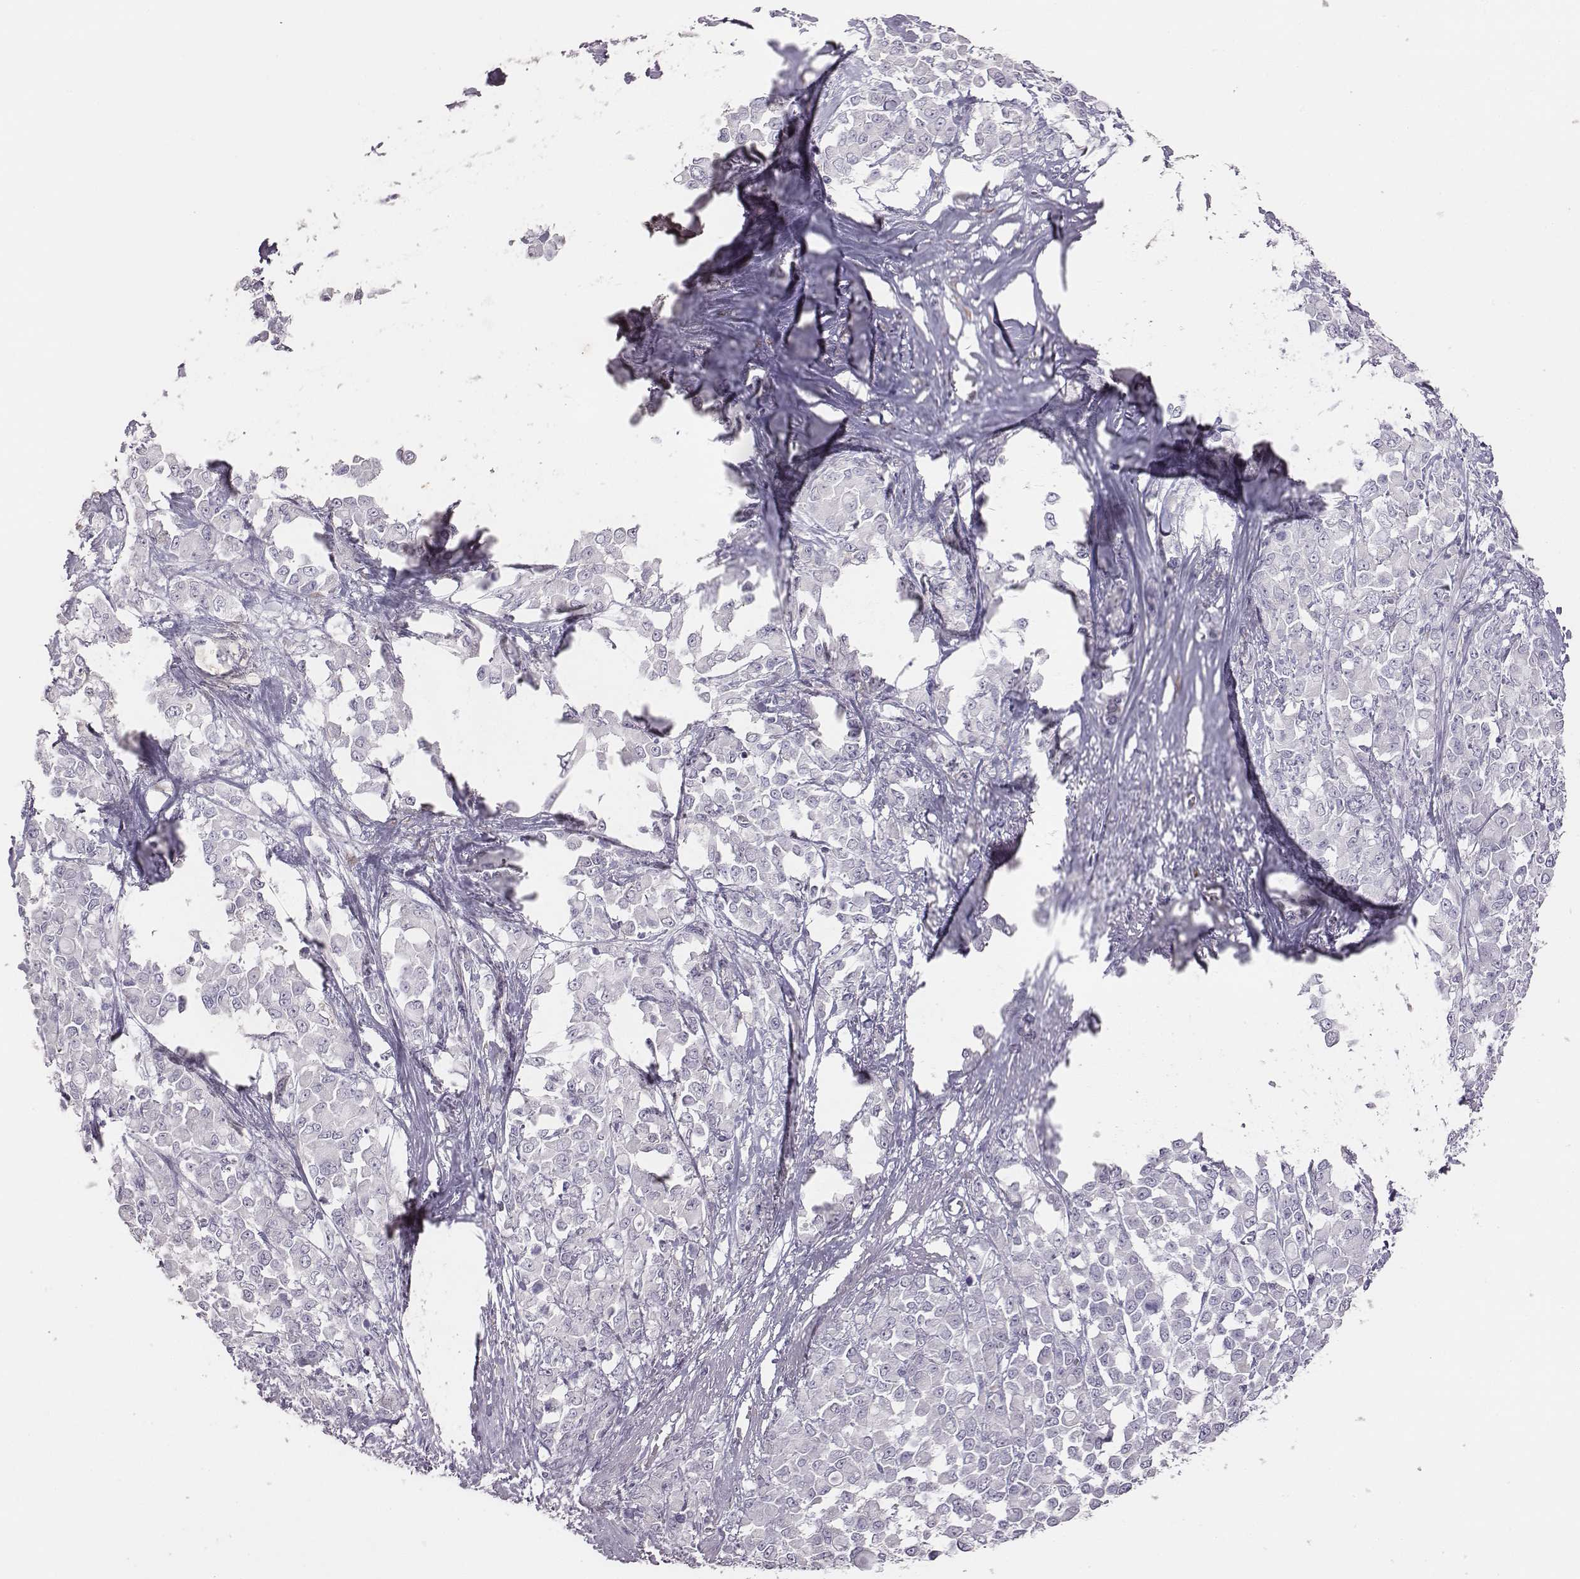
{"staining": {"intensity": "negative", "quantity": "none", "location": "none"}, "tissue": "stomach cancer", "cell_type": "Tumor cells", "image_type": "cancer", "snomed": [{"axis": "morphology", "description": "Adenocarcinoma, NOS"}, {"axis": "topography", "description": "Stomach"}], "caption": "Immunohistochemistry micrograph of human stomach cancer (adenocarcinoma) stained for a protein (brown), which shows no staining in tumor cells.", "gene": "GUCA1A", "patient": {"sex": "female", "age": 76}}